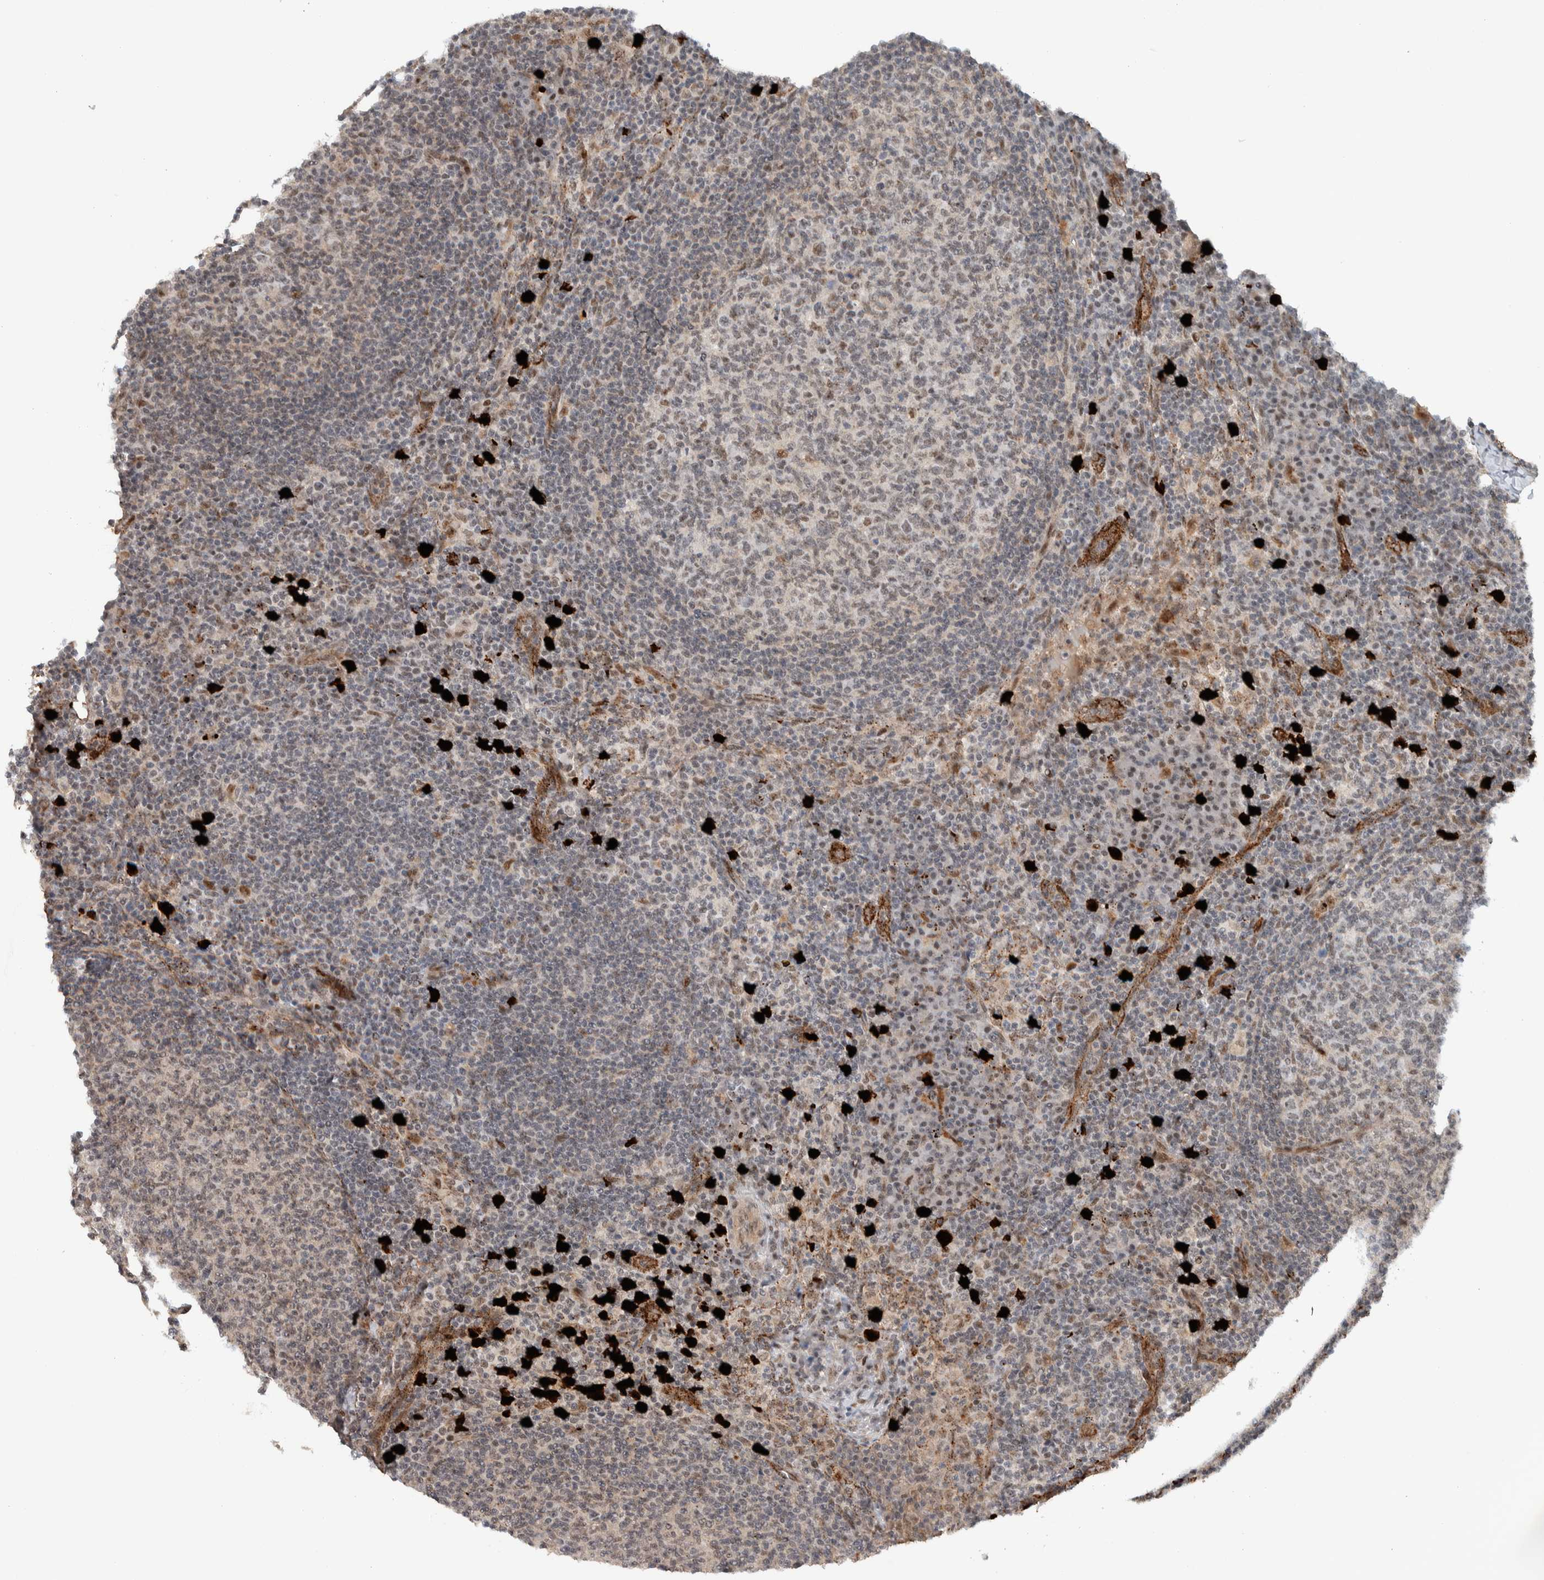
{"staining": {"intensity": "weak", "quantity": "25%-75%", "location": "nuclear"}, "tissue": "lymph node", "cell_type": "Germinal center cells", "image_type": "normal", "snomed": [{"axis": "morphology", "description": "Normal tissue, NOS"}, {"axis": "morphology", "description": "Inflammation, NOS"}, {"axis": "topography", "description": "Lymph node"}], "caption": "High-power microscopy captured an immunohistochemistry photomicrograph of normal lymph node, revealing weak nuclear positivity in approximately 25%-75% of germinal center cells.", "gene": "ZFP91", "patient": {"sex": "male", "age": 55}}